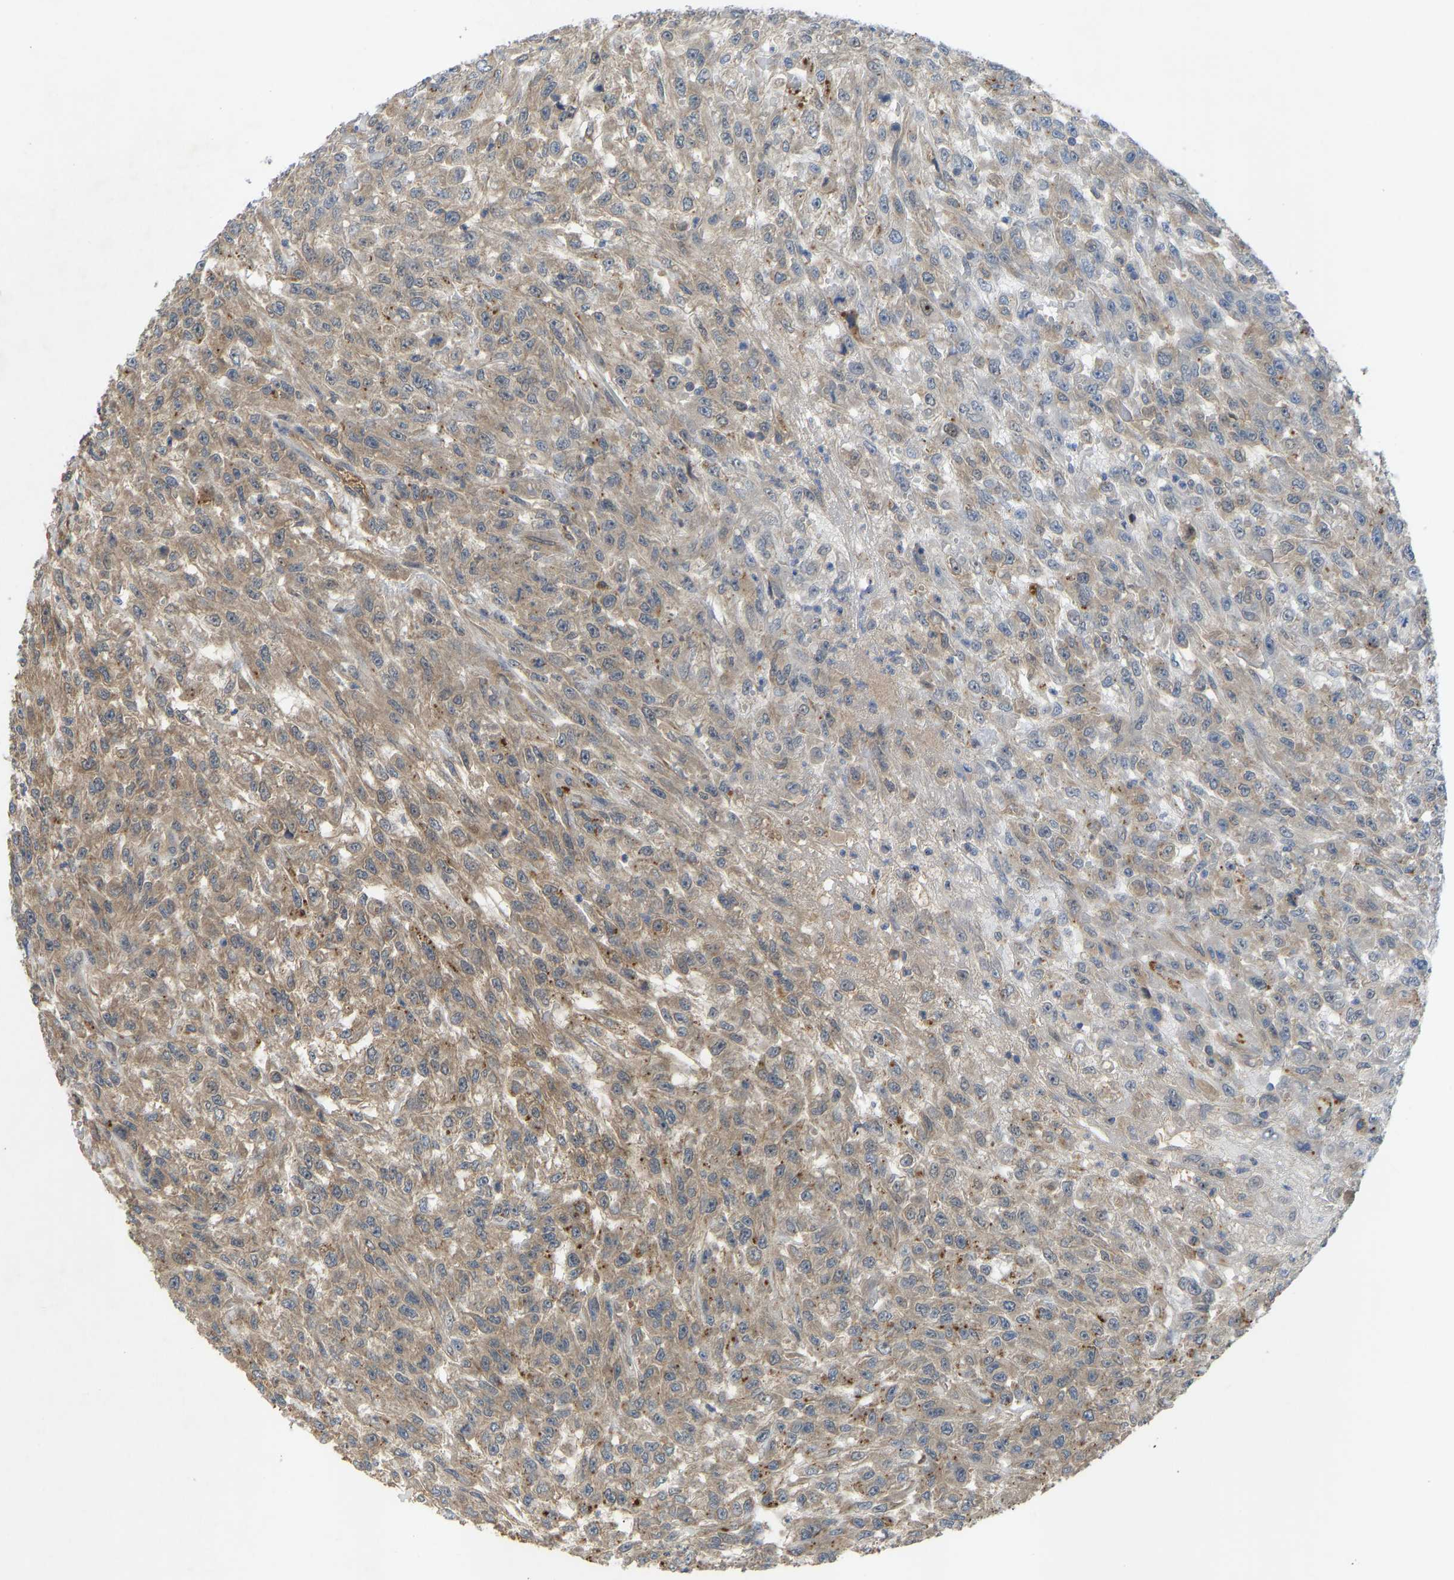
{"staining": {"intensity": "moderate", "quantity": "25%-75%", "location": "cytoplasmic/membranous,nuclear"}, "tissue": "urothelial cancer", "cell_type": "Tumor cells", "image_type": "cancer", "snomed": [{"axis": "morphology", "description": "Urothelial carcinoma, High grade"}, {"axis": "topography", "description": "Urinary bladder"}], "caption": "Brown immunohistochemical staining in human urothelial carcinoma (high-grade) exhibits moderate cytoplasmic/membranous and nuclear expression in approximately 25%-75% of tumor cells. (IHC, brightfield microscopy, high magnification).", "gene": "ZNF251", "patient": {"sex": "male", "age": 46}}